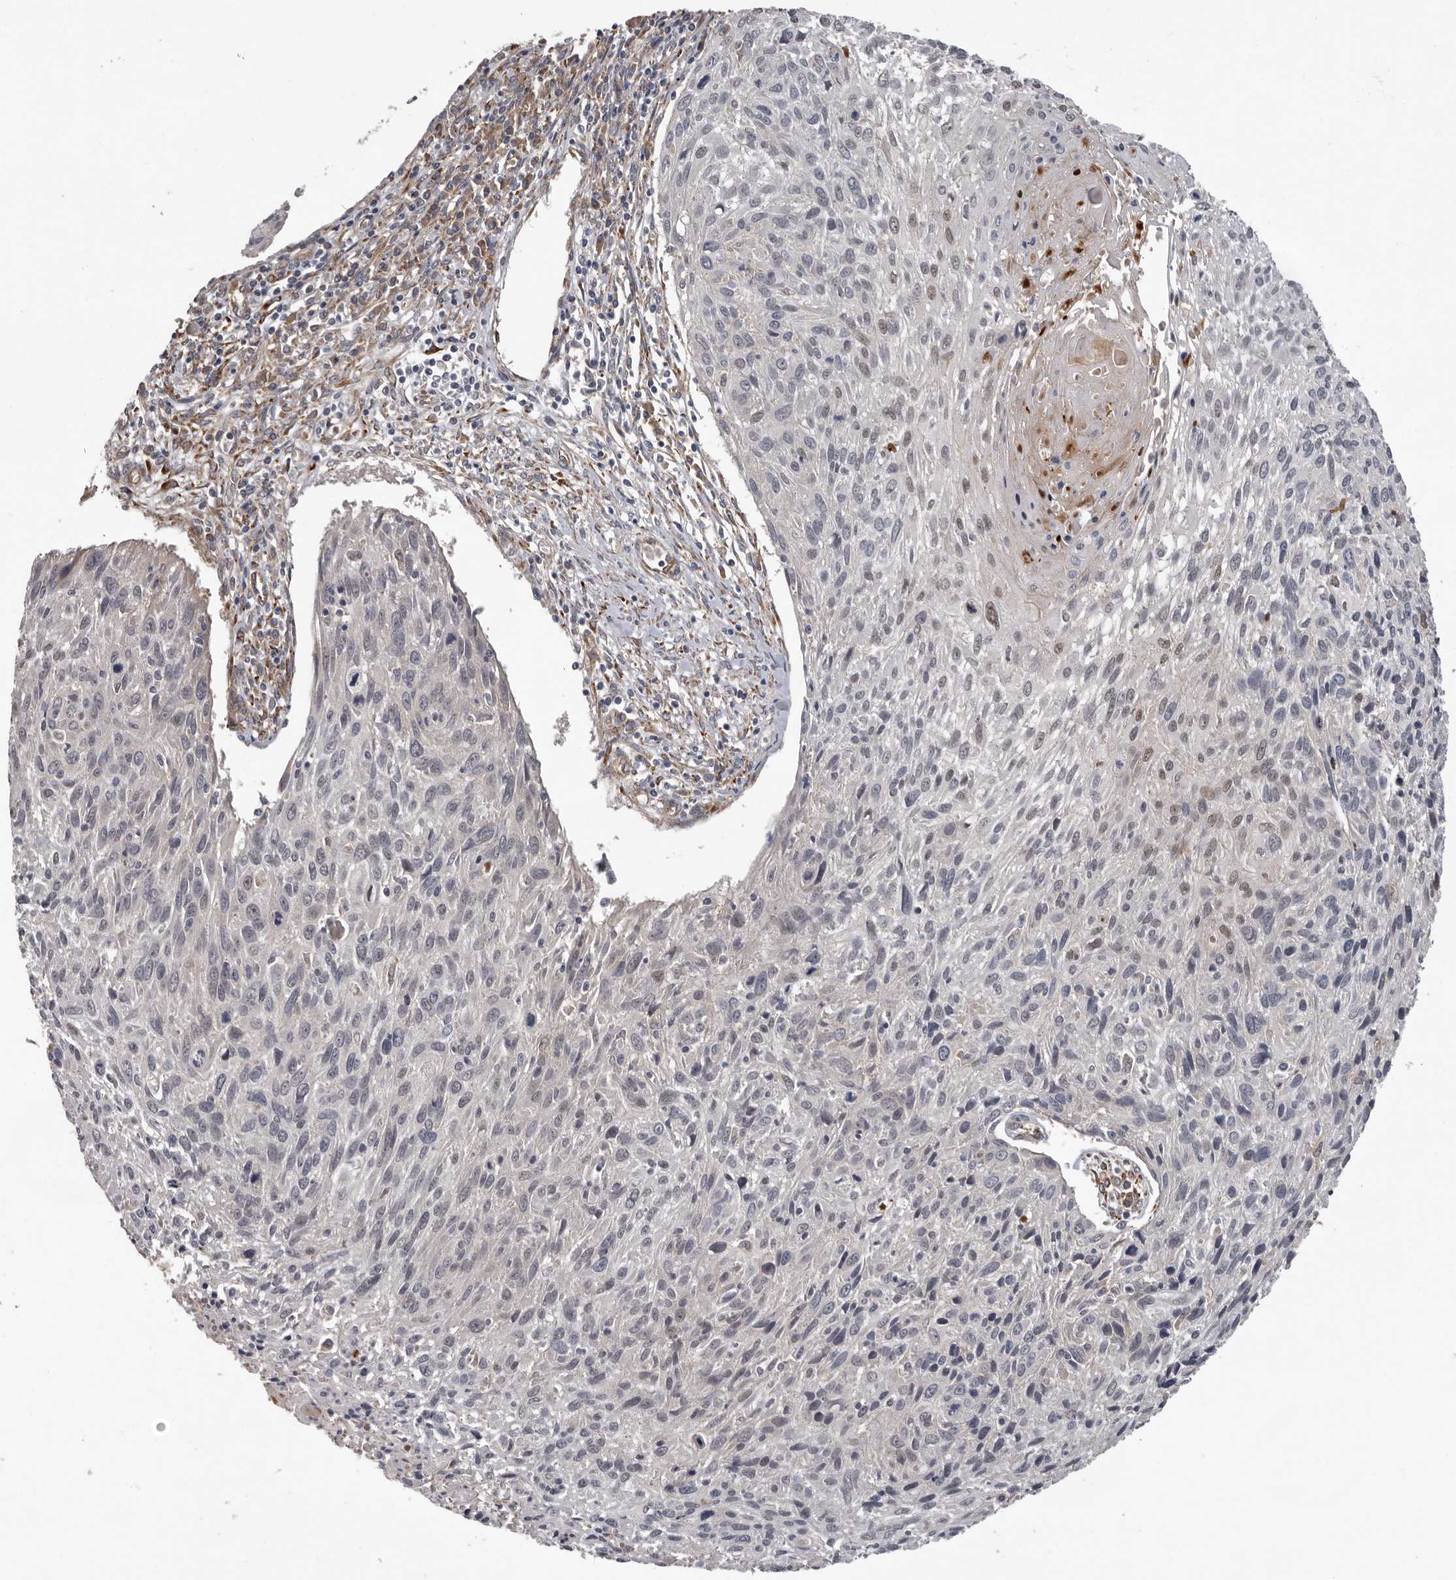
{"staining": {"intensity": "weak", "quantity": "25%-75%", "location": "cytoplasmic/membranous,nuclear"}, "tissue": "cervical cancer", "cell_type": "Tumor cells", "image_type": "cancer", "snomed": [{"axis": "morphology", "description": "Squamous cell carcinoma, NOS"}, {"axis": "topography", "description": "Cervix"}], "caption": "The micrograph displays staining of cervical cancer (squamous cell carcinoma), revealing weak cytoplasmic/membranous and nuclear protein expression (brown color) within tumor cells.", "gene": "MTF1", "patient": {"sex": "female", "age": 51}}